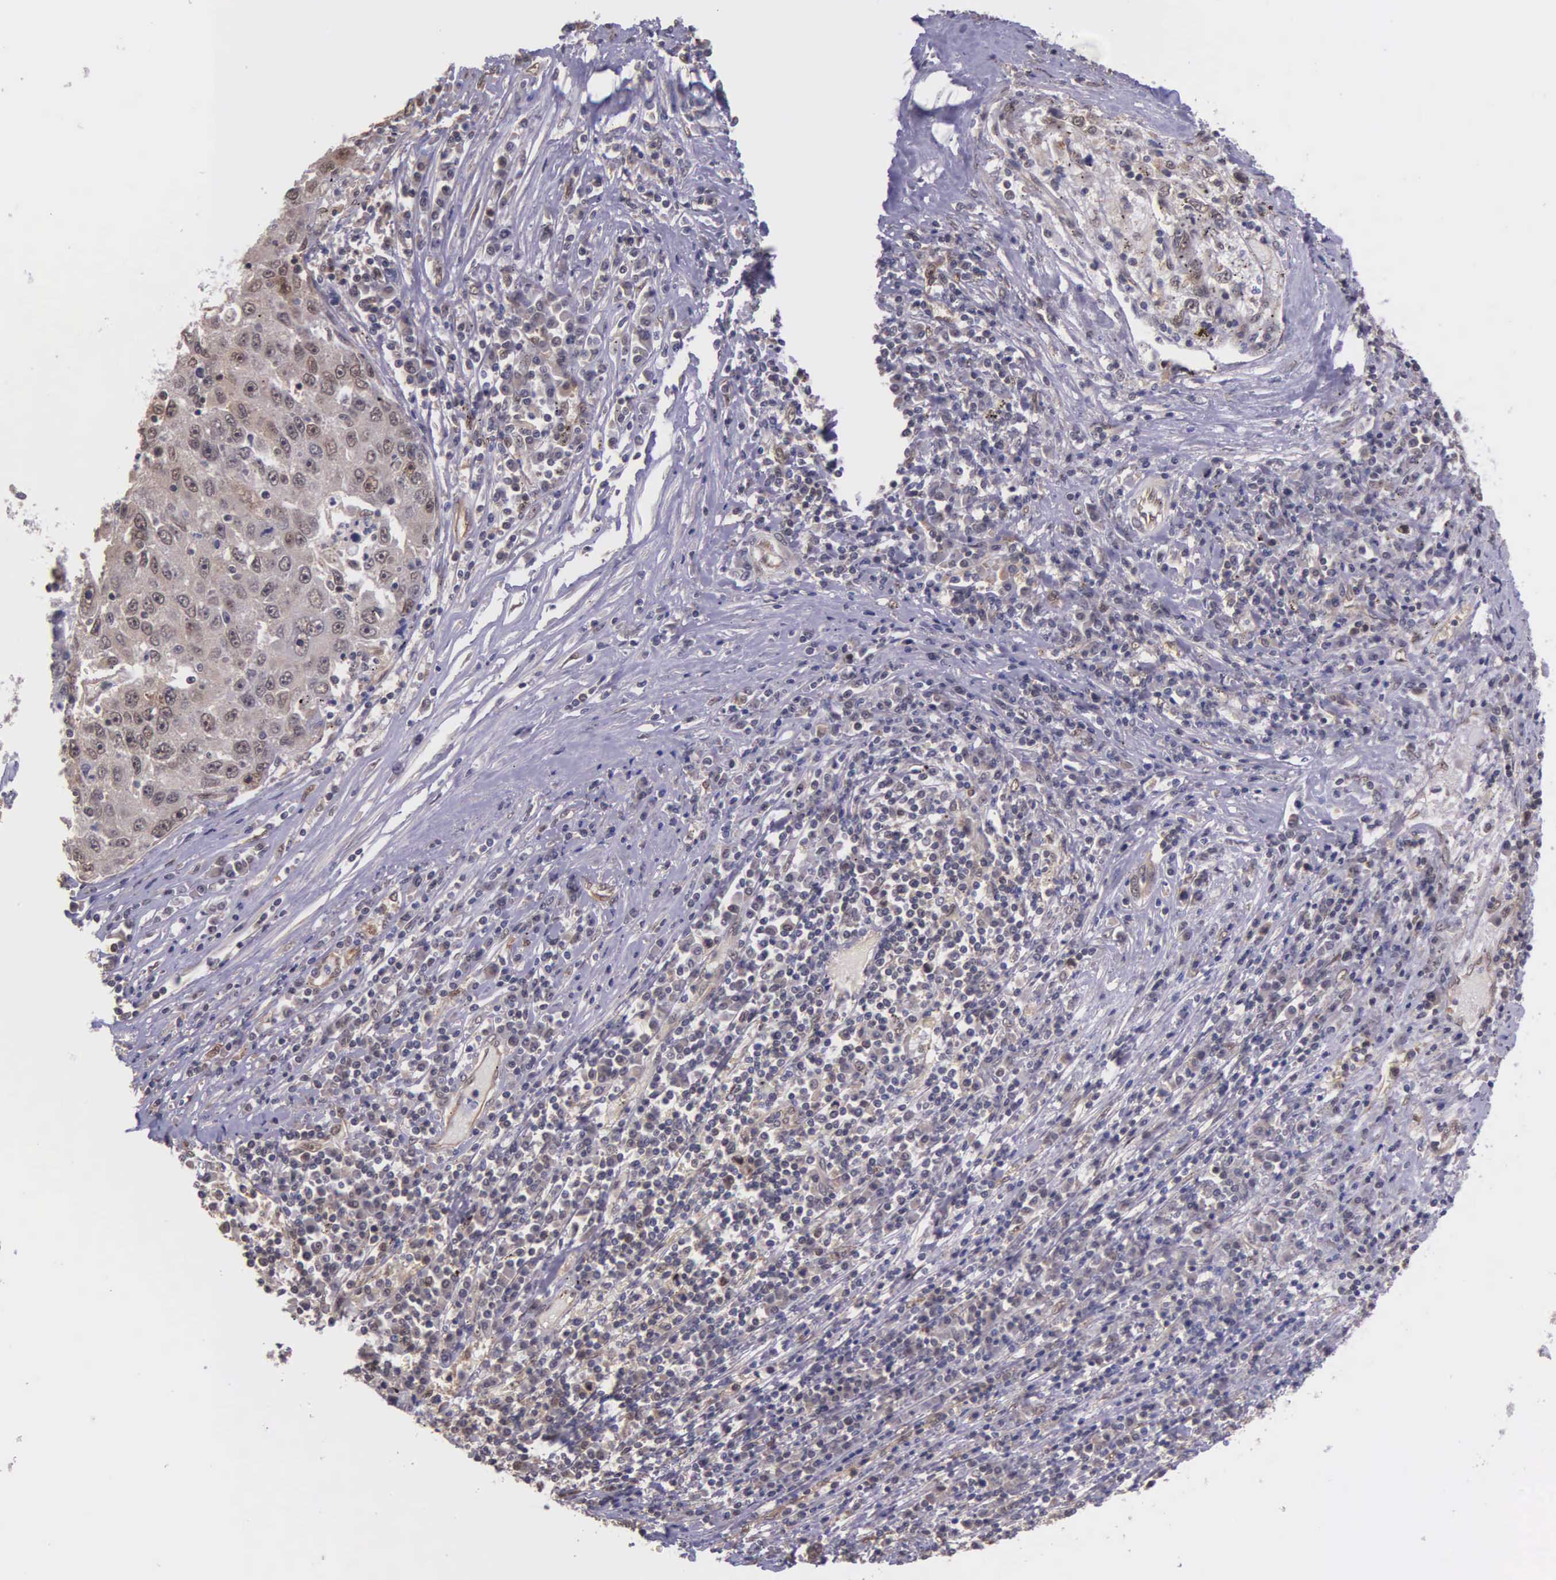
{"staining": {"intensity": "weak", "quantity": "25%-75%", "location": "cytoplasmic/membranous,nuclear"}, "tissue": "liver cancer", "cell_type": "Tumor cells", "image_type": "cancer", "snomed": [{"axis": "morphology", "description": "Carcinoma, Hepatocellular, NOS"}, {"axis": "topography", "description": "Liver"}], "caption": "About 25%-75% of tumor cells in human liver cancer demonstrate weak cytoplasmic/membranous and nuclear protein staining as visualized by brown immunohistochemical staining.", "gene": "PSMC1", "patient": {"sex": "male", "age": 49}}